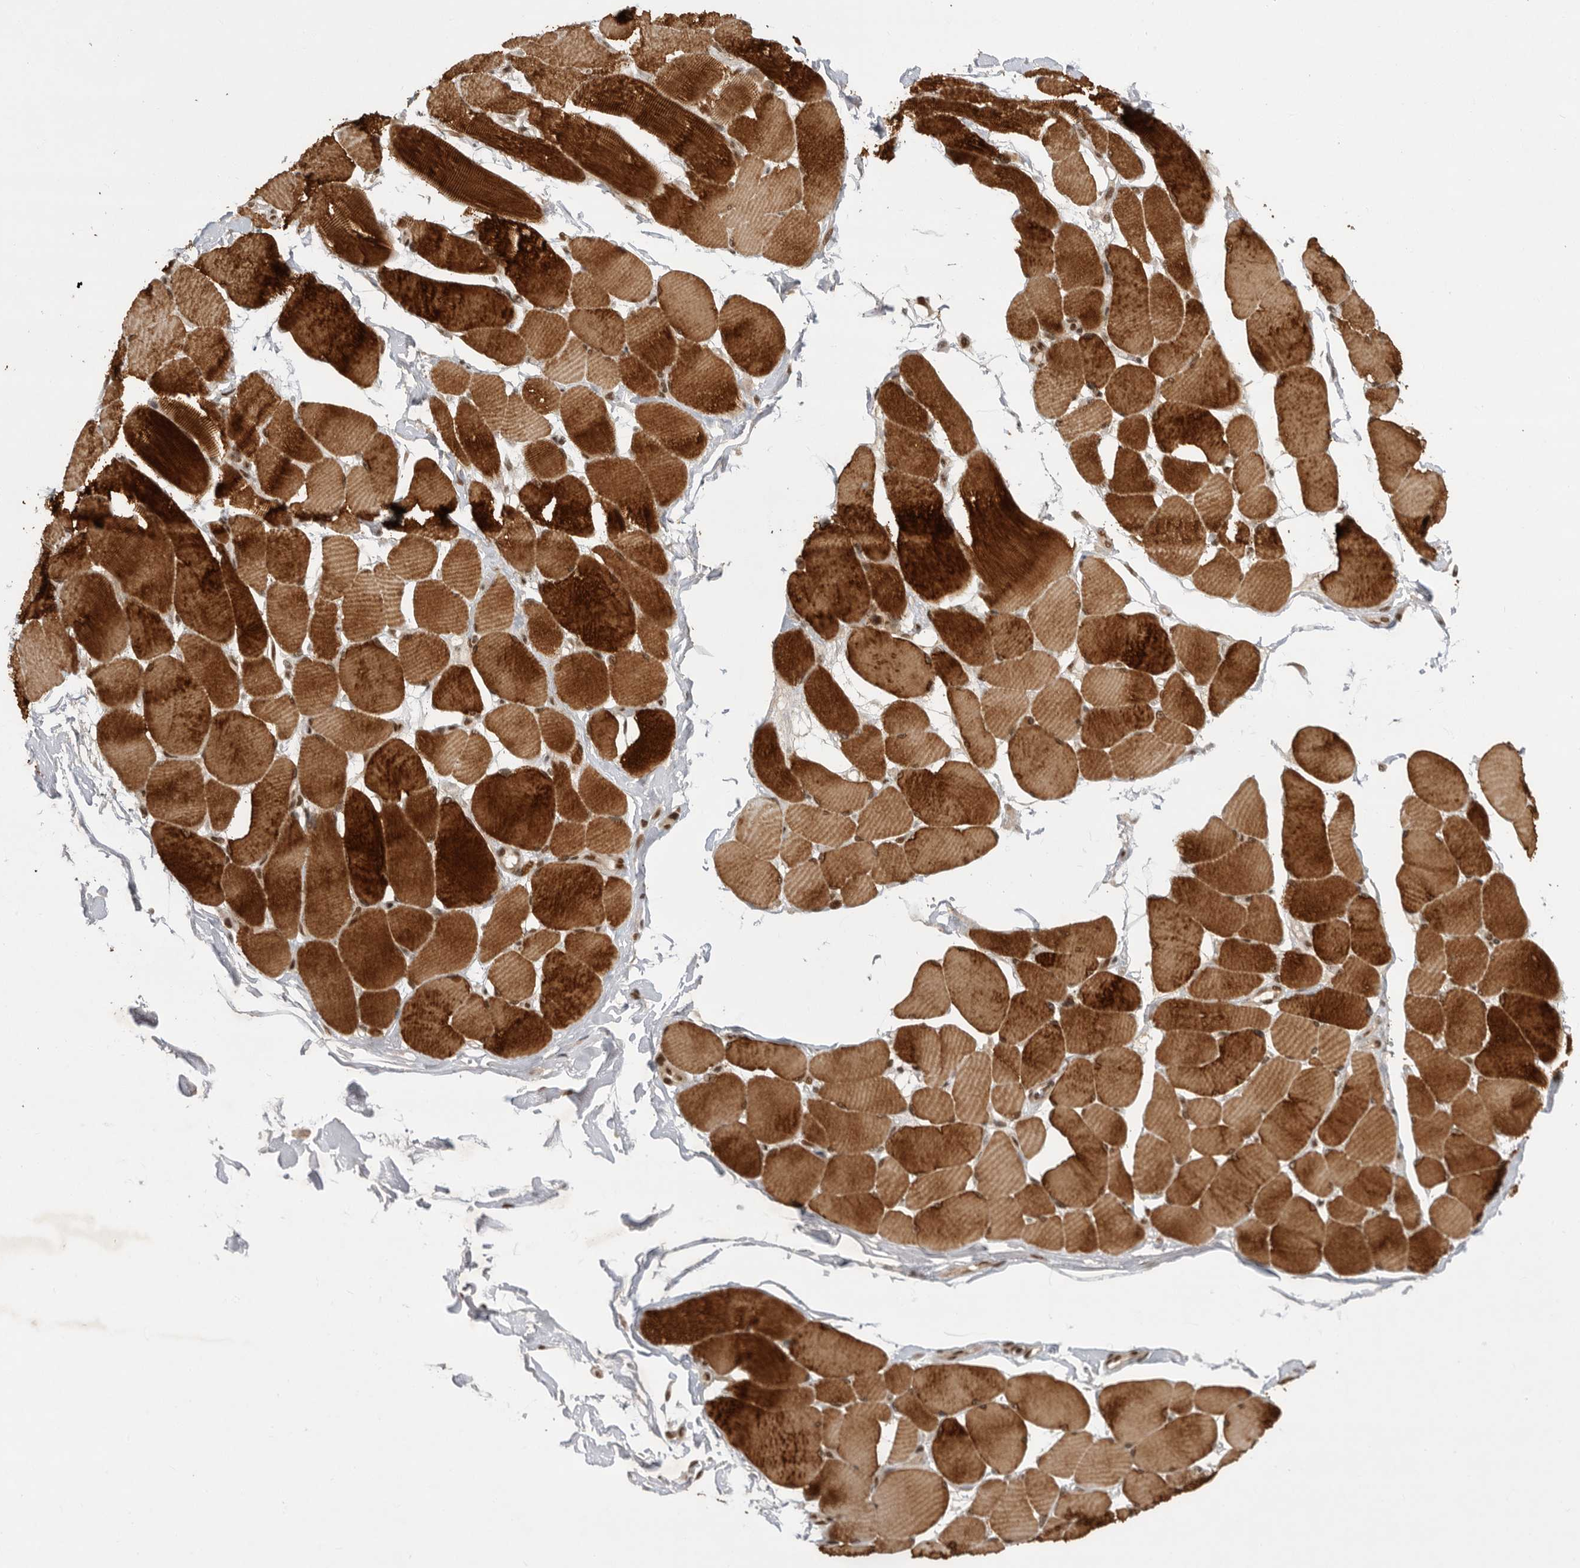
{"staining": {"intensity": "strong", "quantity": ">75%", "location": "cytoplasmic/membranous,nuclear"}, "tissue": "skeletal muscle", "cell_type": "Myocytes", "image_type": "normal", "snomed": [{"axis": "morphology", "description": "Normal tissue, NOS"}, {"axis": "topography", "description": "Skin"}, {"axis": "topography", "description": "Skeletal muscle"}], "caption": "Protein positivity by IHC demonstrates strong cytoplasmic/membranous,nuclear expression in approximately >75% of myocytes in unremarkable skeletal muscle. The protein is stained brown, and the nuclei are stained in blue (DAB IHC with brightfield microscopy, high magnification).", "gene": "ZNF830", "patient": {"sex": "male", "age": 83}}